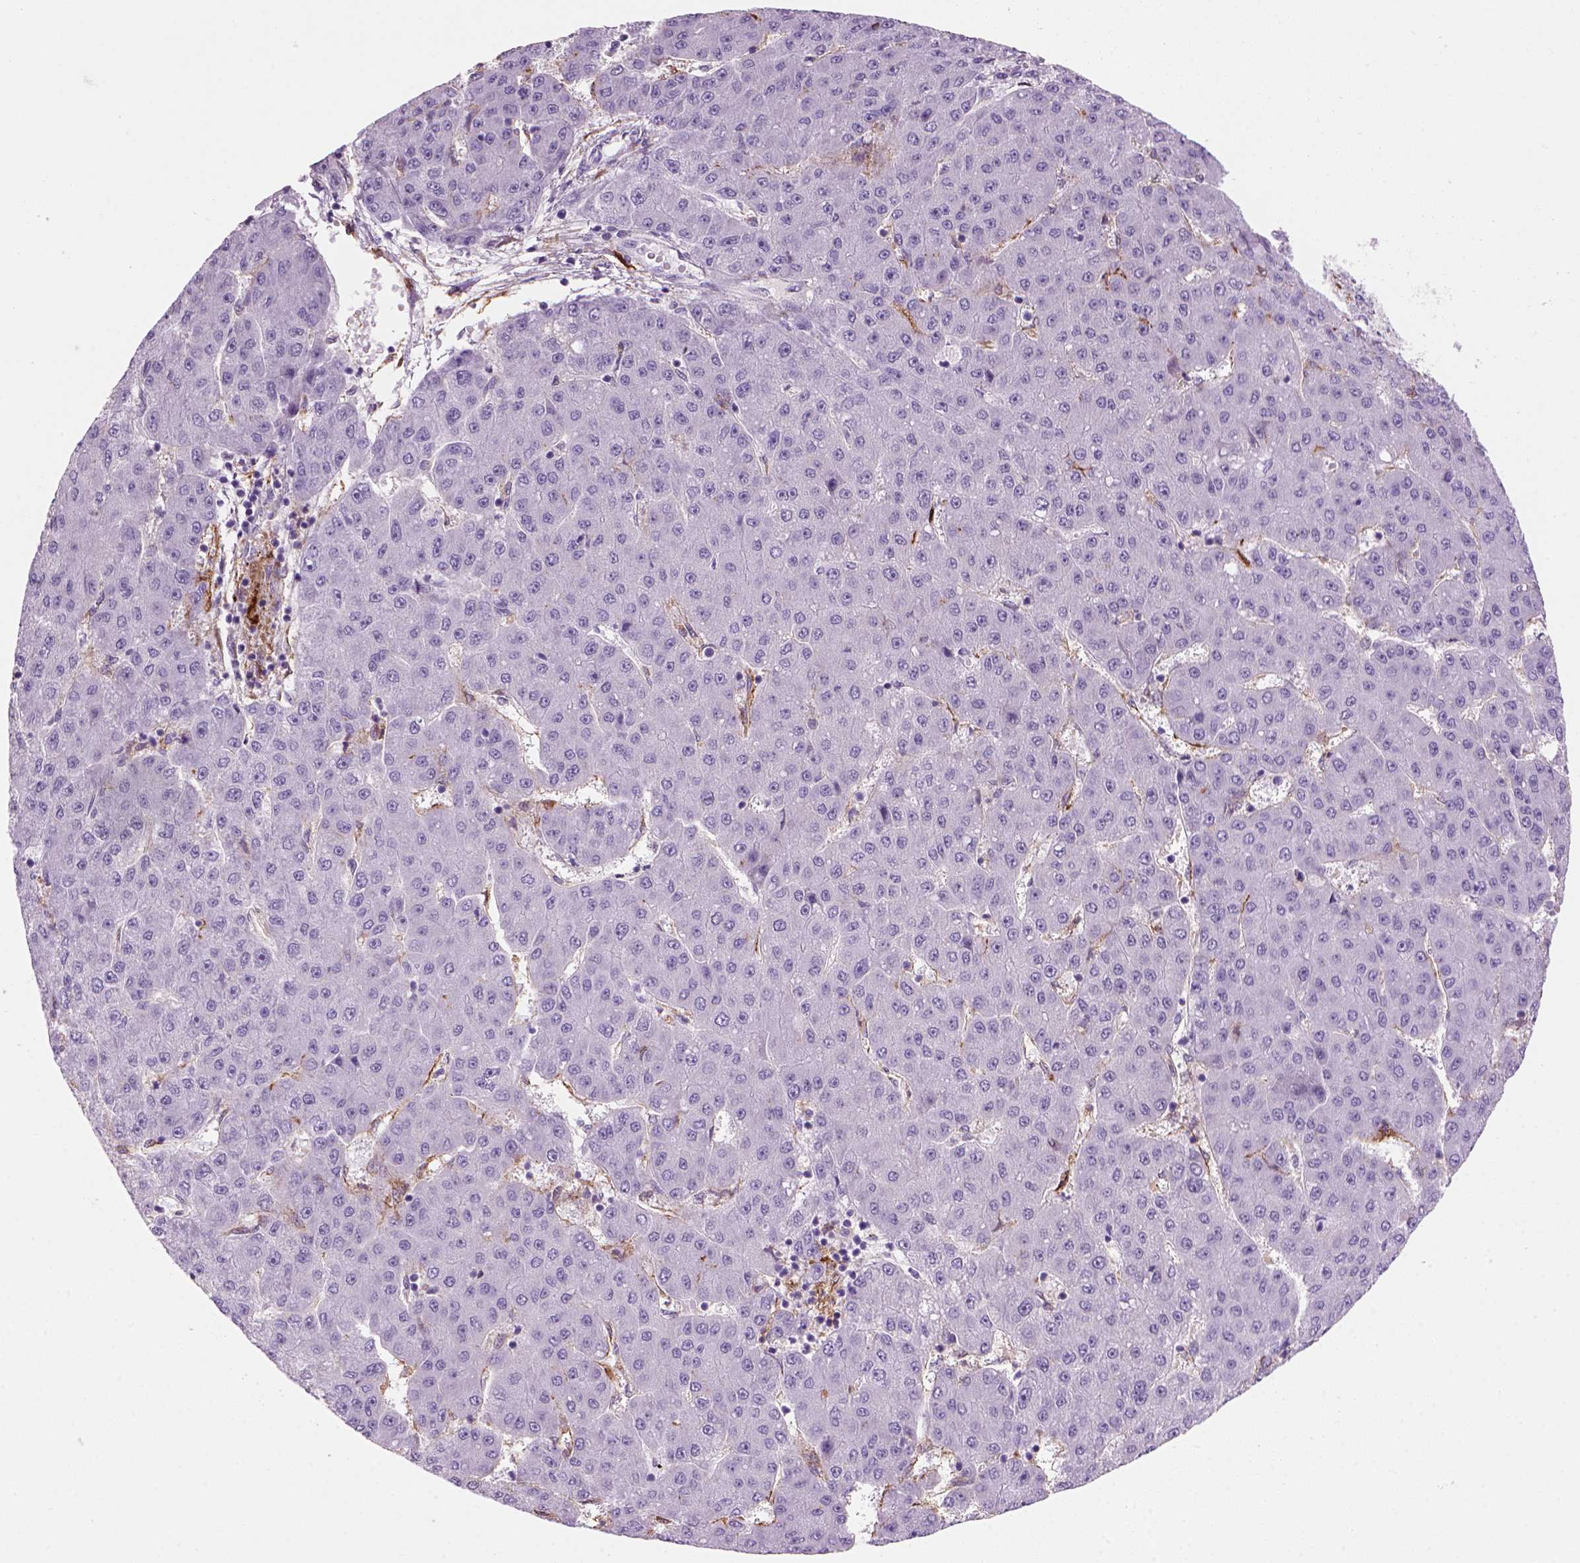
{"staining": {"intensity": "negative", "quantity": "none", "location": "none"}, "tissue": "liver cancer", "cell_type": "Tumor cells", "image_type": "cancer", "snomed": [{"axis": "morphology", "description": "Carcinoma, Hepatocellular, NOS"}, {"axis": "topography", "description": "Liver"}], "caption": "Tumor cells are negative for protein expression in human liver hepatocellular carcinoma.", "gene": "MARCKS", "patient": {"sex": "male", "age": 67}}